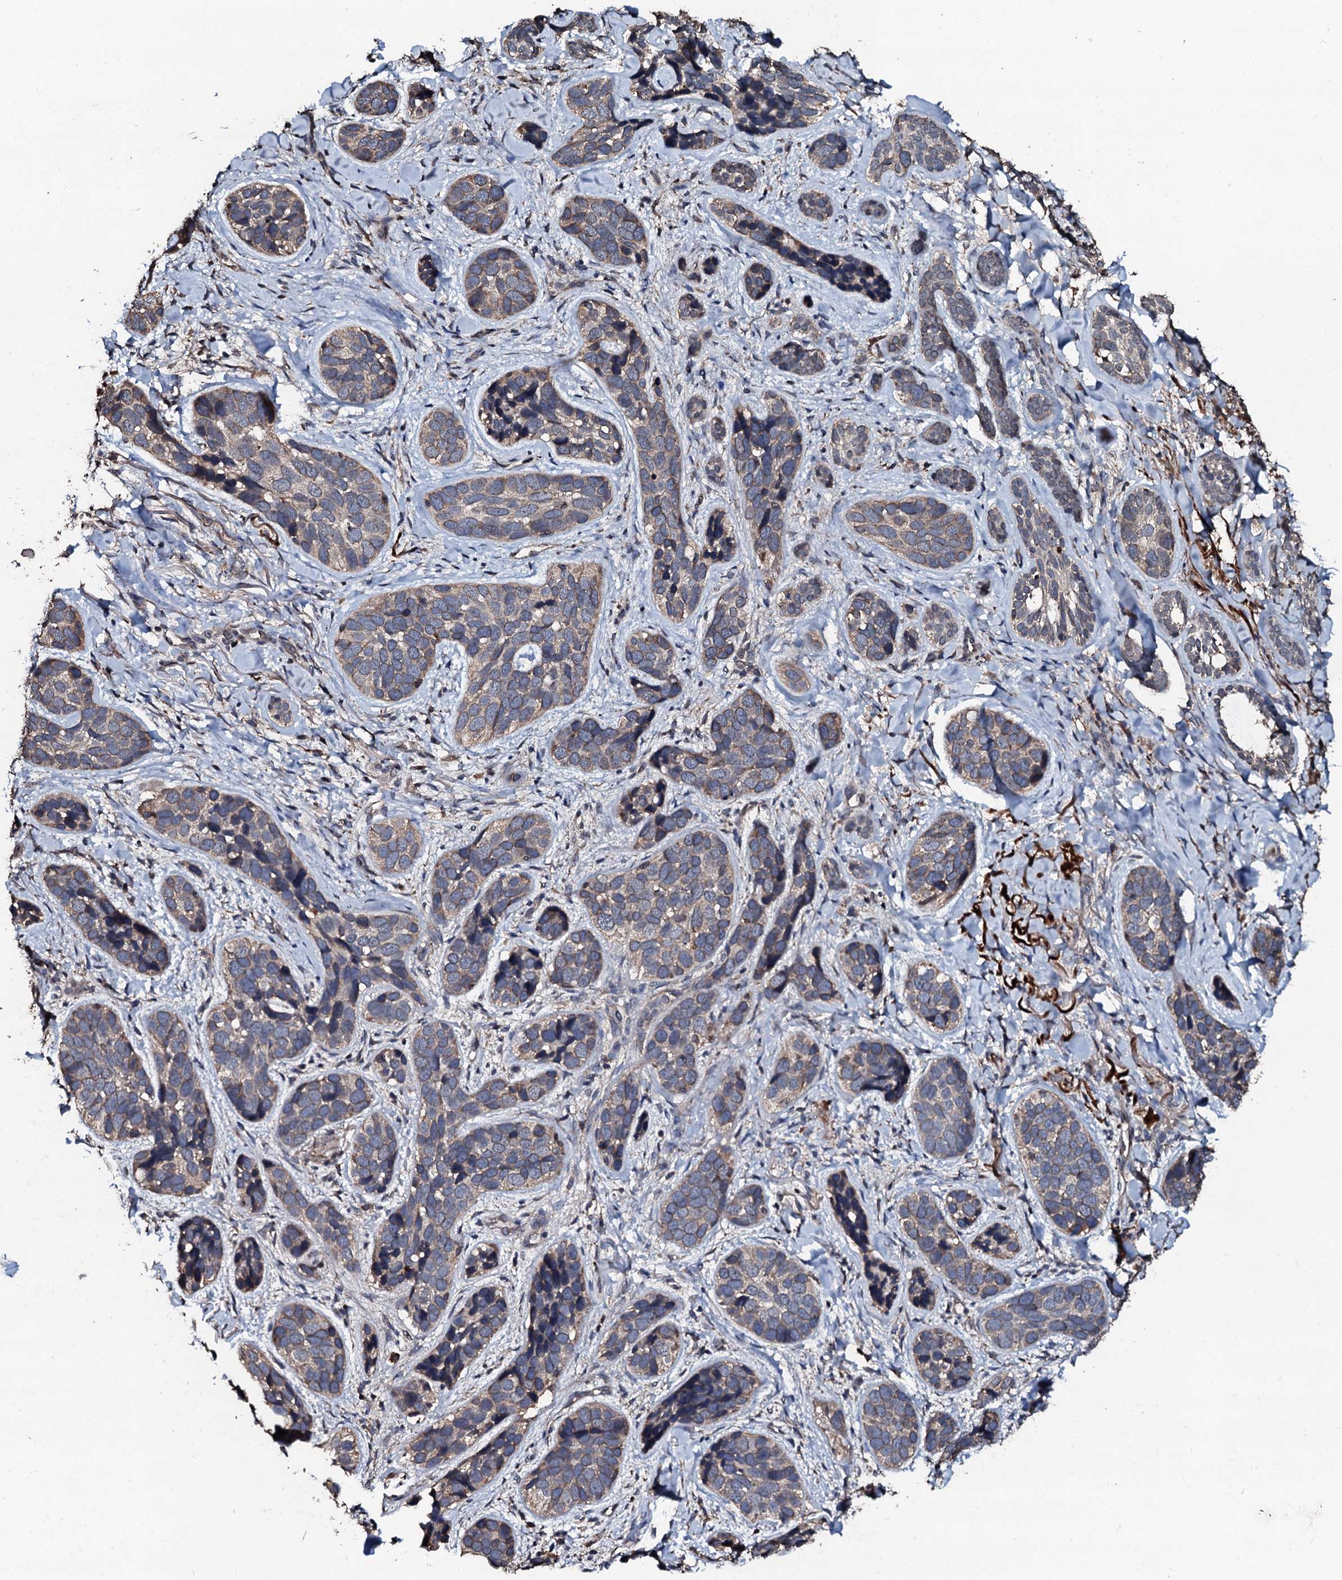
{"staining": {"intensity": "weak", "quantity": "25%-75%", "location": "cytoplasmic/membranous"}, "tissue": "skin cancer", "cell_type": "Tumor cells", "image_type": "cancer", "snomed": [{"axis": "morphology", "description": "Basal cell carcinoma"}, {"axis": "topography", "description": "Skin"}], "caption": "IHC staining of skin cancer (basal cell carcinoma), which shows low levels of weak cytoplasmic/membranous expression in approximately 25%-75% of tumor cells indicating weak cytoplasmic/membranous protein positivity. The staining was performed using DAB (3,3'-diaminobenzidine) (brown) for protein detection and nuclei were counterstained in hematoxylin (blue).", "gene": "SDHAF2", "patient": {"sex": "male", "age": 71}}